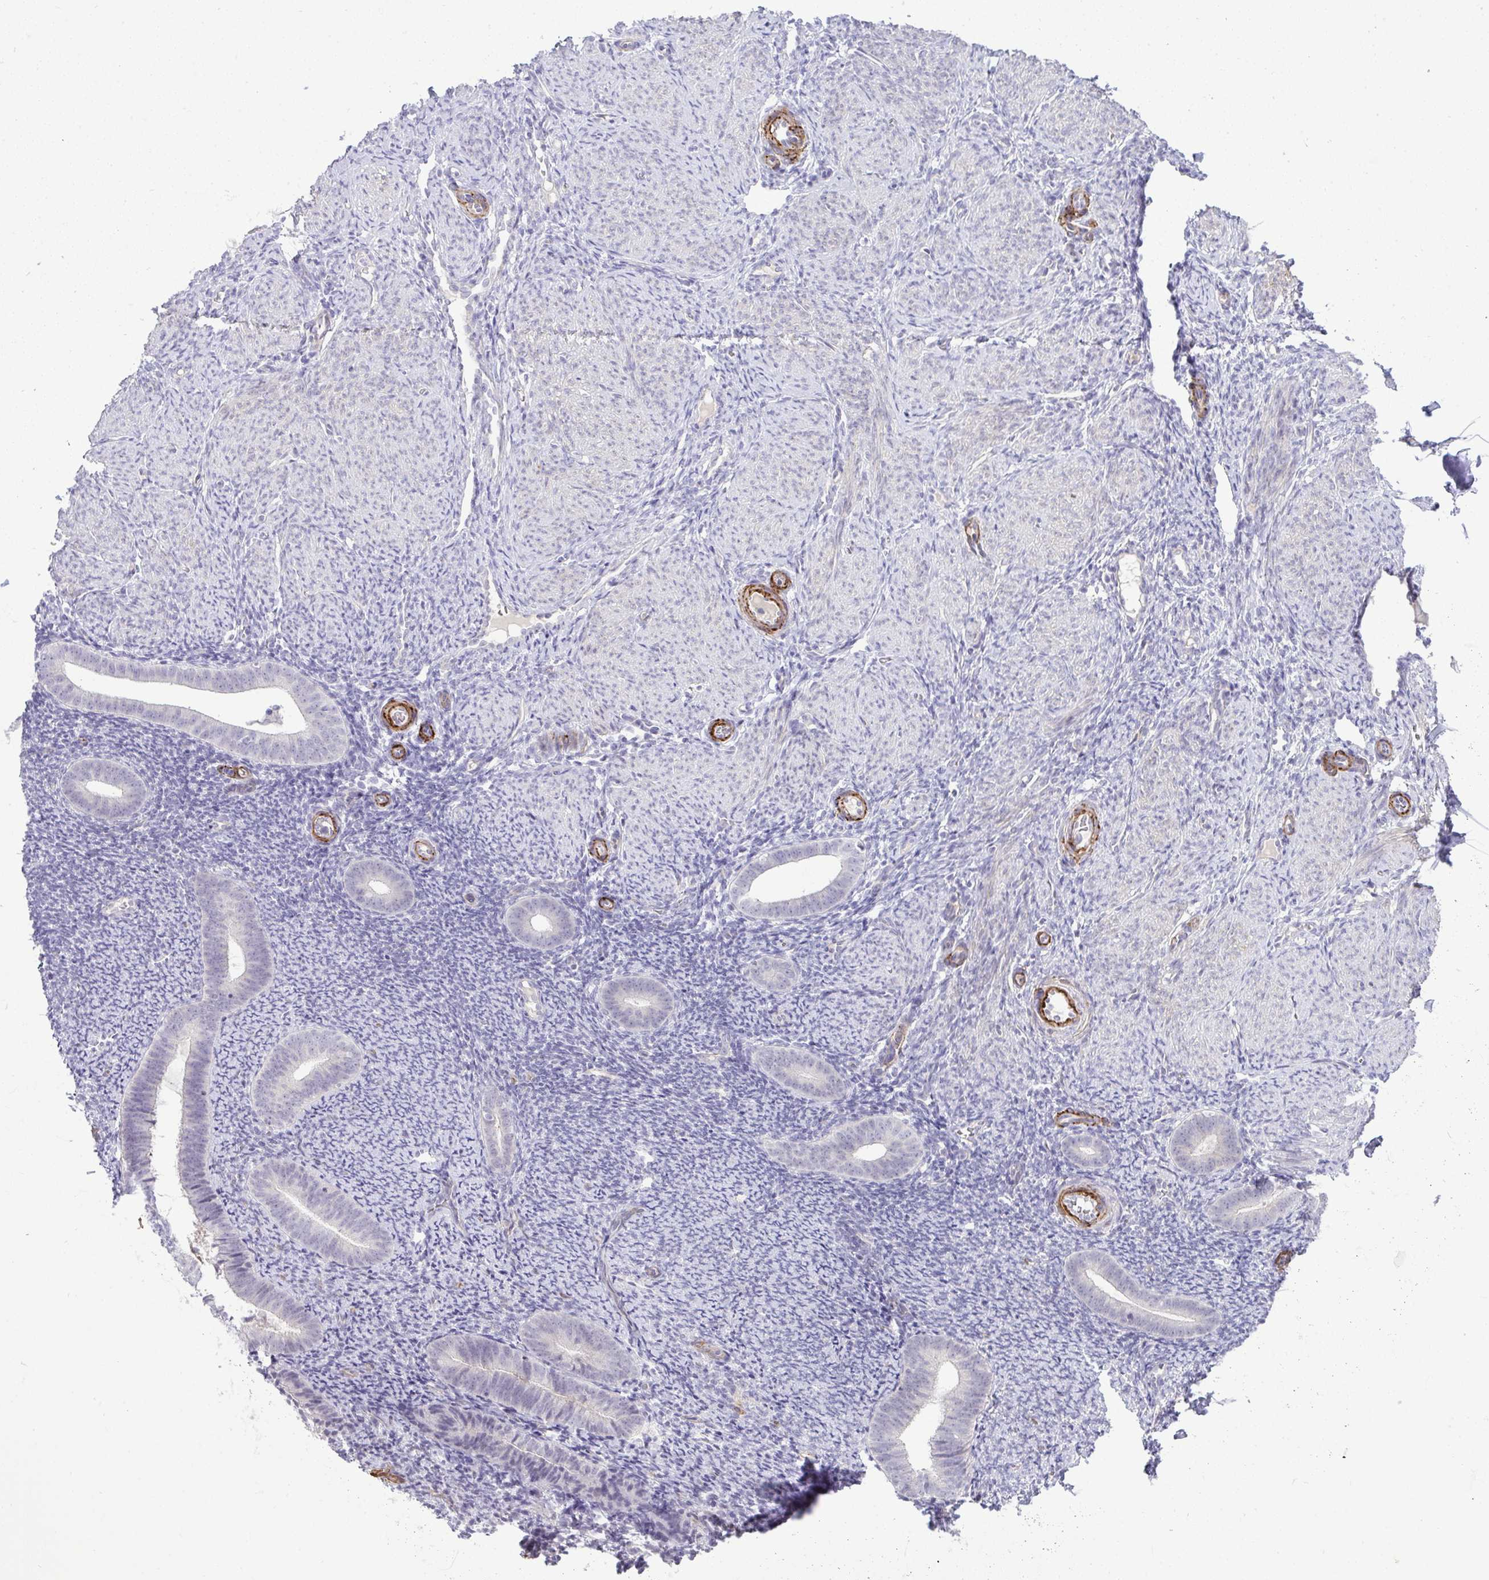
{"staining": {"intensity": "negative", "quantity": "none", "location": "none"}, "tissue": "endometrium", "cell_type": "Cells in endometrial stroma", "image_type": "normal", "snomed": [{"axis": "morphology", "description": "Normal tissue, NOS"}, {"axis": "topography", "description": "Endometrium"}], "caption": "Micrograph shows no significant protein positivity in cells in endometrial stroma of unremarkable endometrium.", "gene": "UBE2S", "patient": {"sex": "female", "age": 39}}